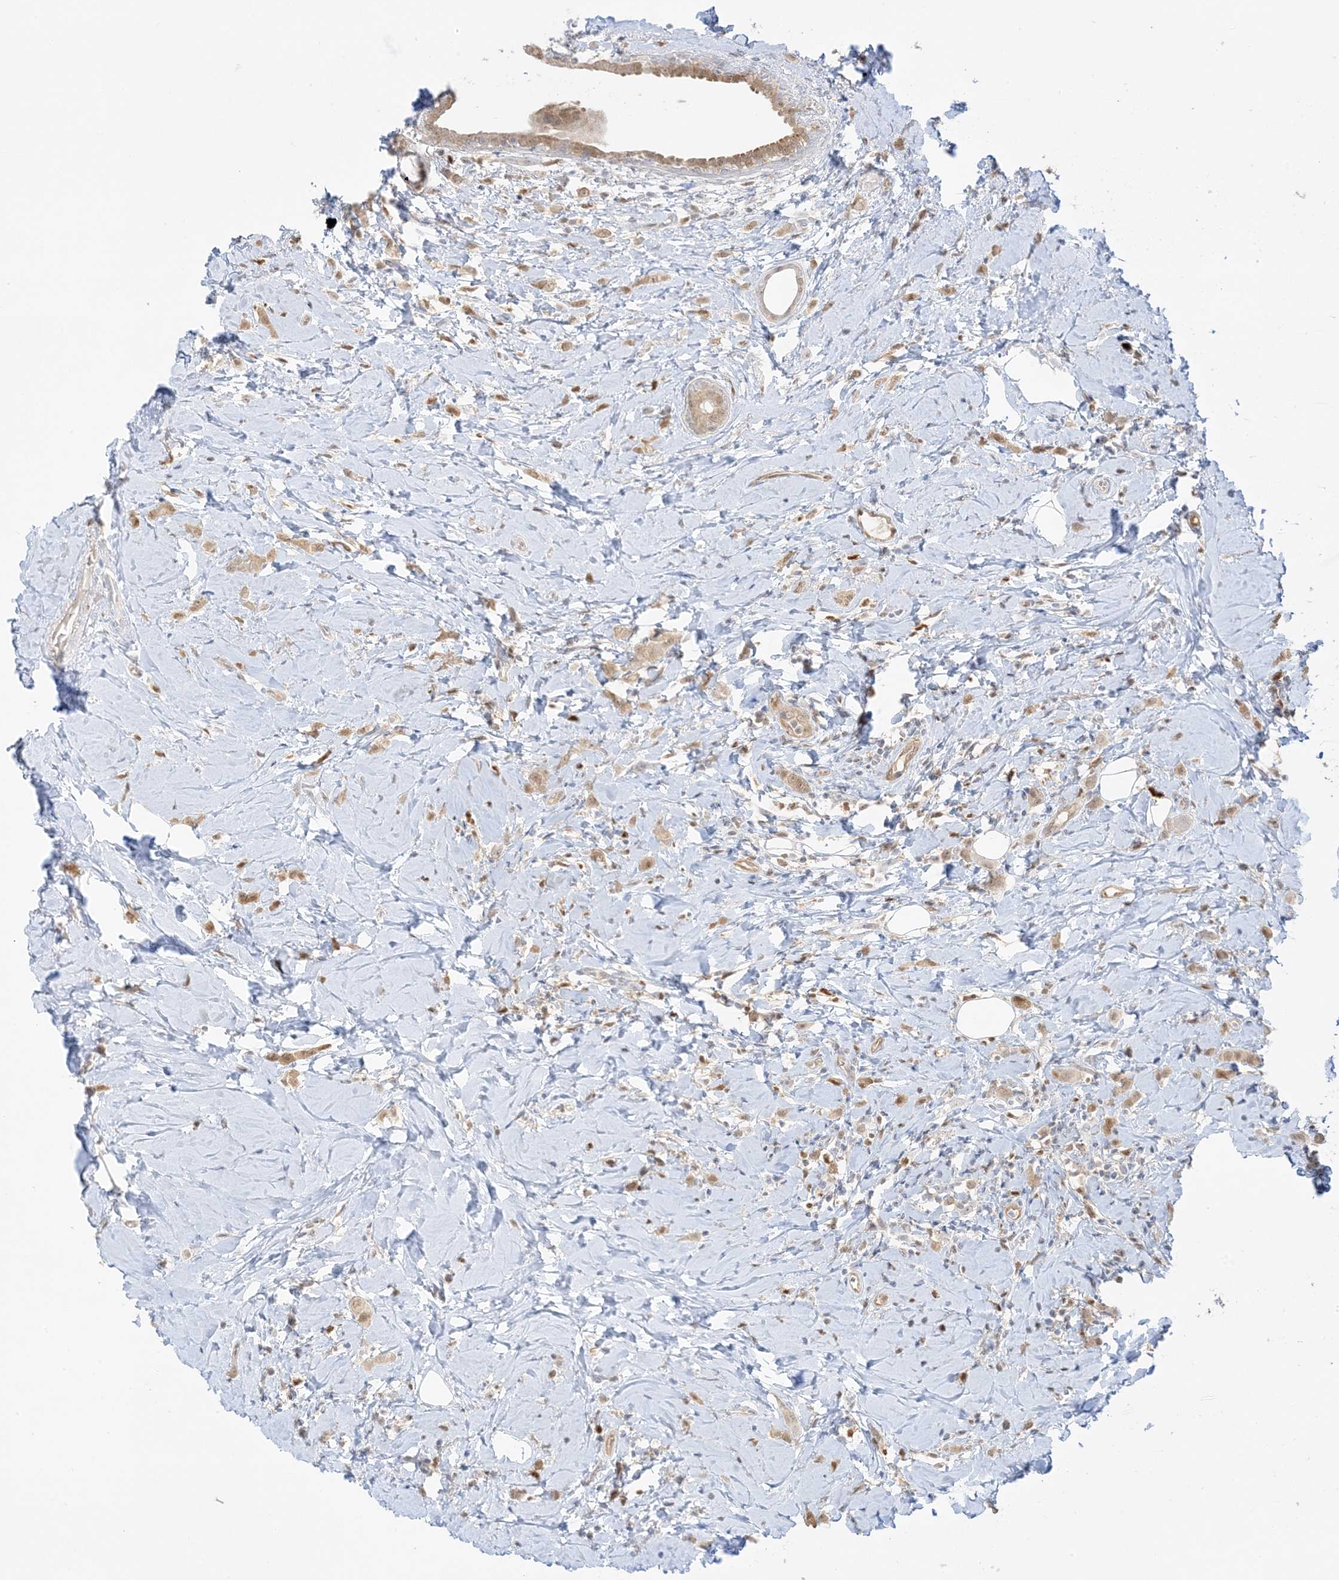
{"staining": {"intensity": "weak", "quantity": ">75%", "location": "cytoplasmic/membranous,nuclear"}, "tissue": "breast cancer", "cell_type": "Tumor cells", "image_type": "cancer", "snomed": [{"axis": "morphology", "description": "Lobular carcinoma"}, {"axis": "topography", "description": "Breast"}], "caption": "Tumor cells exhibit weak cytoplasmic/membranous and nuclear staining in about >75% of cells in breast cancer (lobular carcinoma).", "gene": "GCA", "patient": {"sex": "female", "age": 47}}